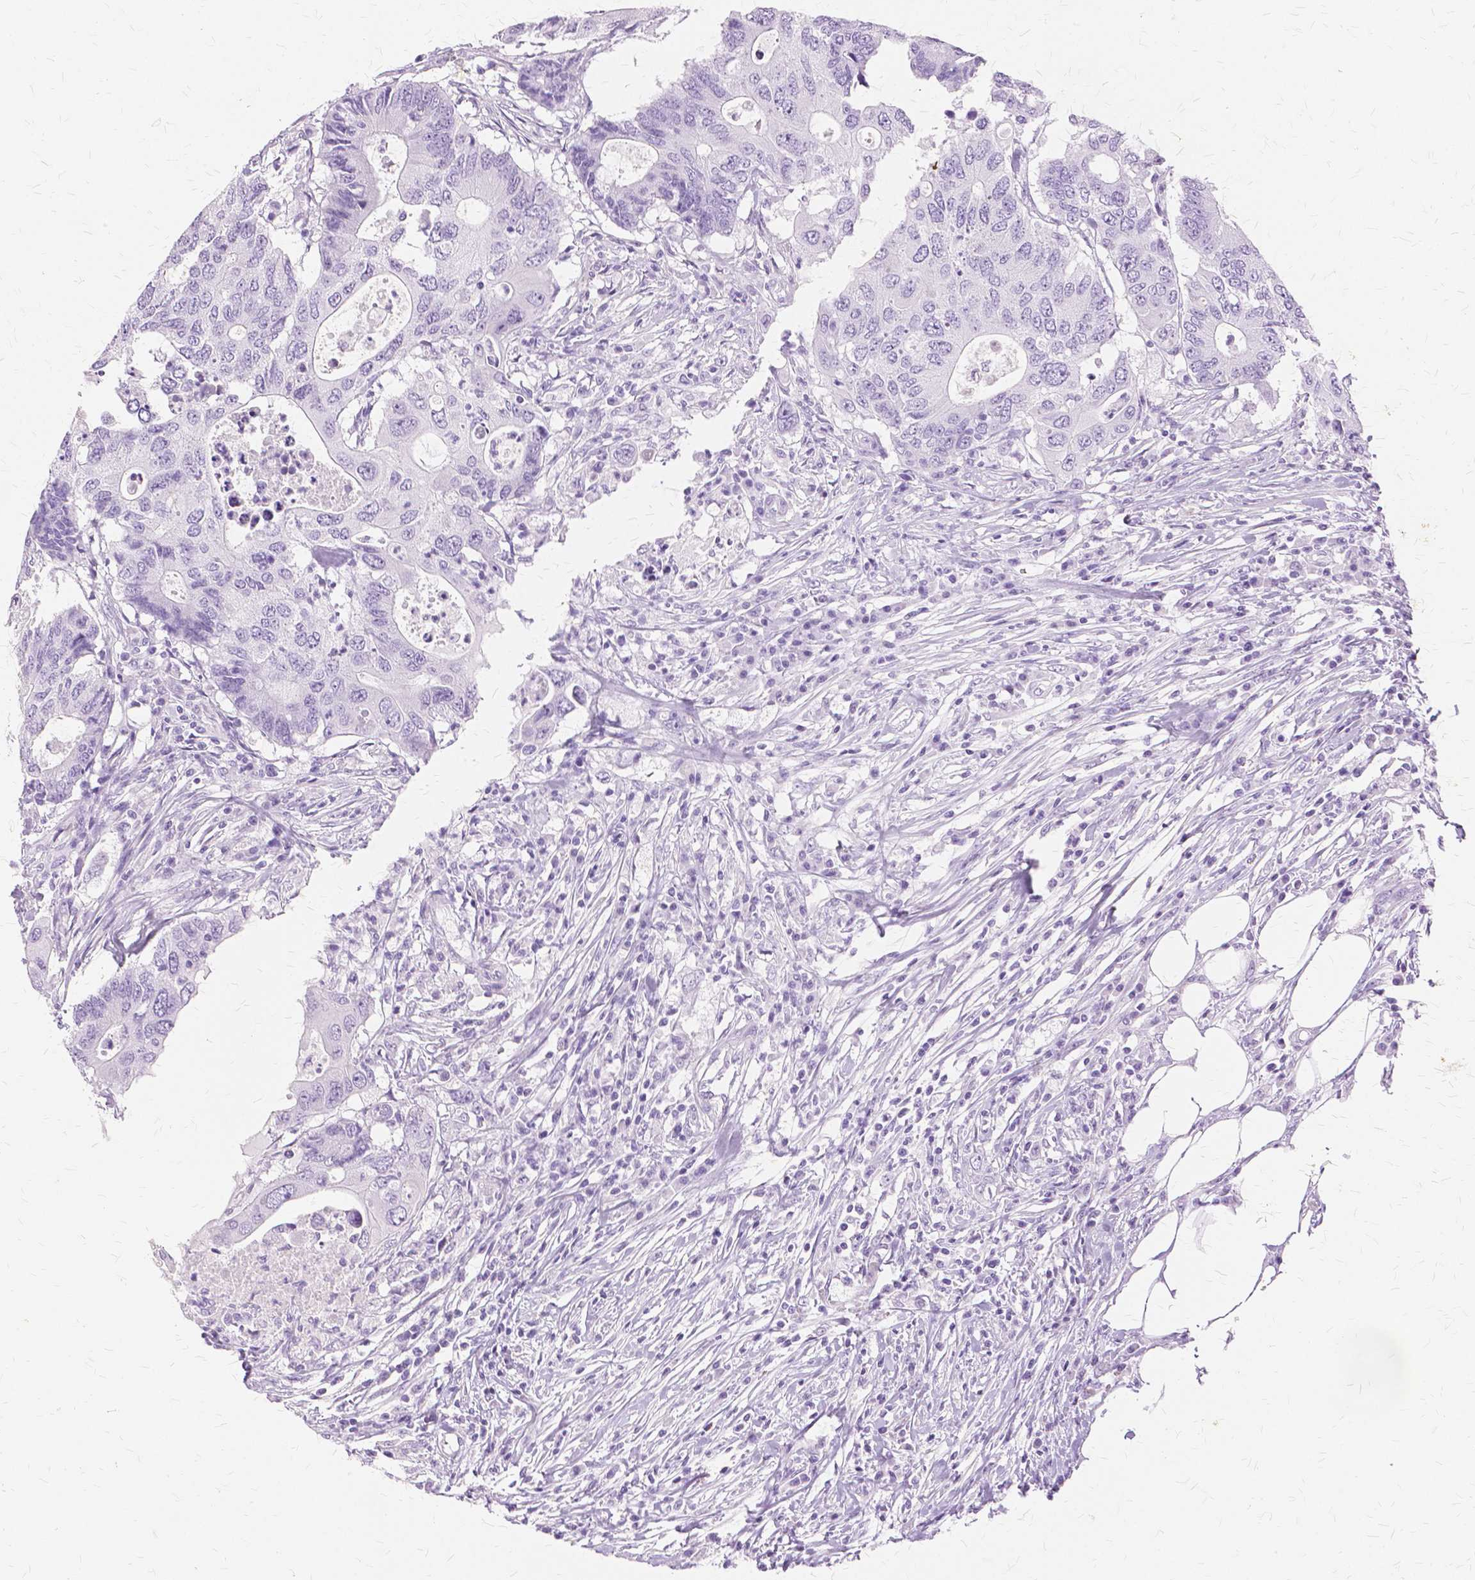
{"staining": {"intensity": "negative", "quantity": "none", "location": "none"}, "tissue": "colorectal cancer", "cell_type": "Tumor cells", "image_type": "cancer", "snomed": [{"axis": "morphology", "description": "Adenocarcinoma, NOS"}, {"axis": "topography", "description": "Colon"}], "caption": "High magnification brightfield microscopy of colorectal cancer stained with DAB (brown) and counterstained with hematoxylin (blue): tumor cells show no significant expression. (Stains: DAB (3,3'-diaminobenzidine) immunohistochemistry (IHC) with hematoxylin counter stain, Microscopy: brightfield microscopy at high magnification).", "gene": "TGM1", "patient": {"sex": "male", "age": 71}}